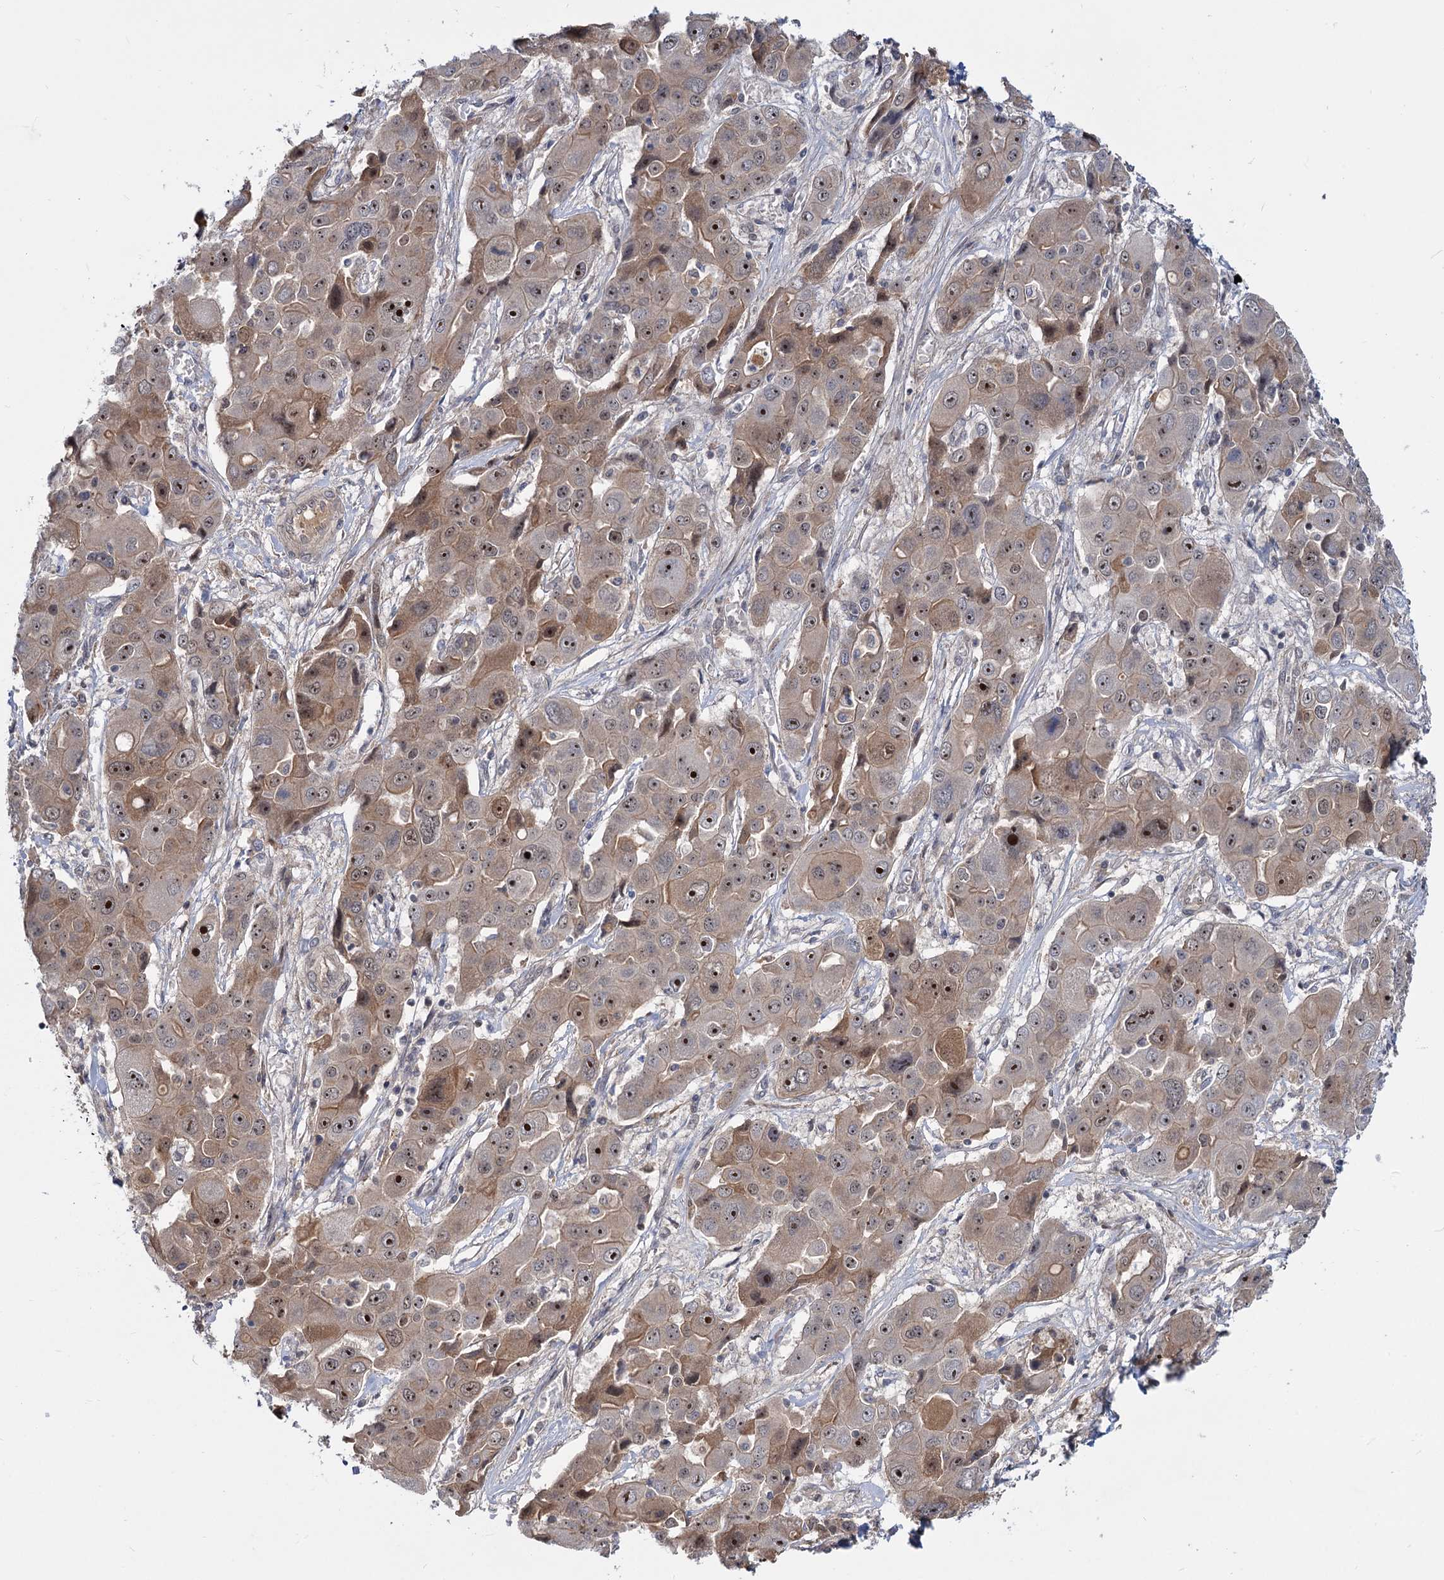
{"staining": {"intensity": "moderate", "quantity": ">75%", "location": "cytoplasmic/membranous,nuclear"}, "tissue": "liver cancer", "cell_type": "Tumor cells", "image_type": "cancer", "snomed": [{"axis": "morphology", "description": "Cholangiocarcinoma"}, {"axis": "topography", "description": "Liver"}], "caption": "Moderate cytoplasmic/membranous and nuclear staining for a protein is appreciated in approximately >75% of tumor cells of liver cancer using immunohistochemistry (IHC).", "gene": "SNX15", "patient": {"sex": "male", "age": 67}}